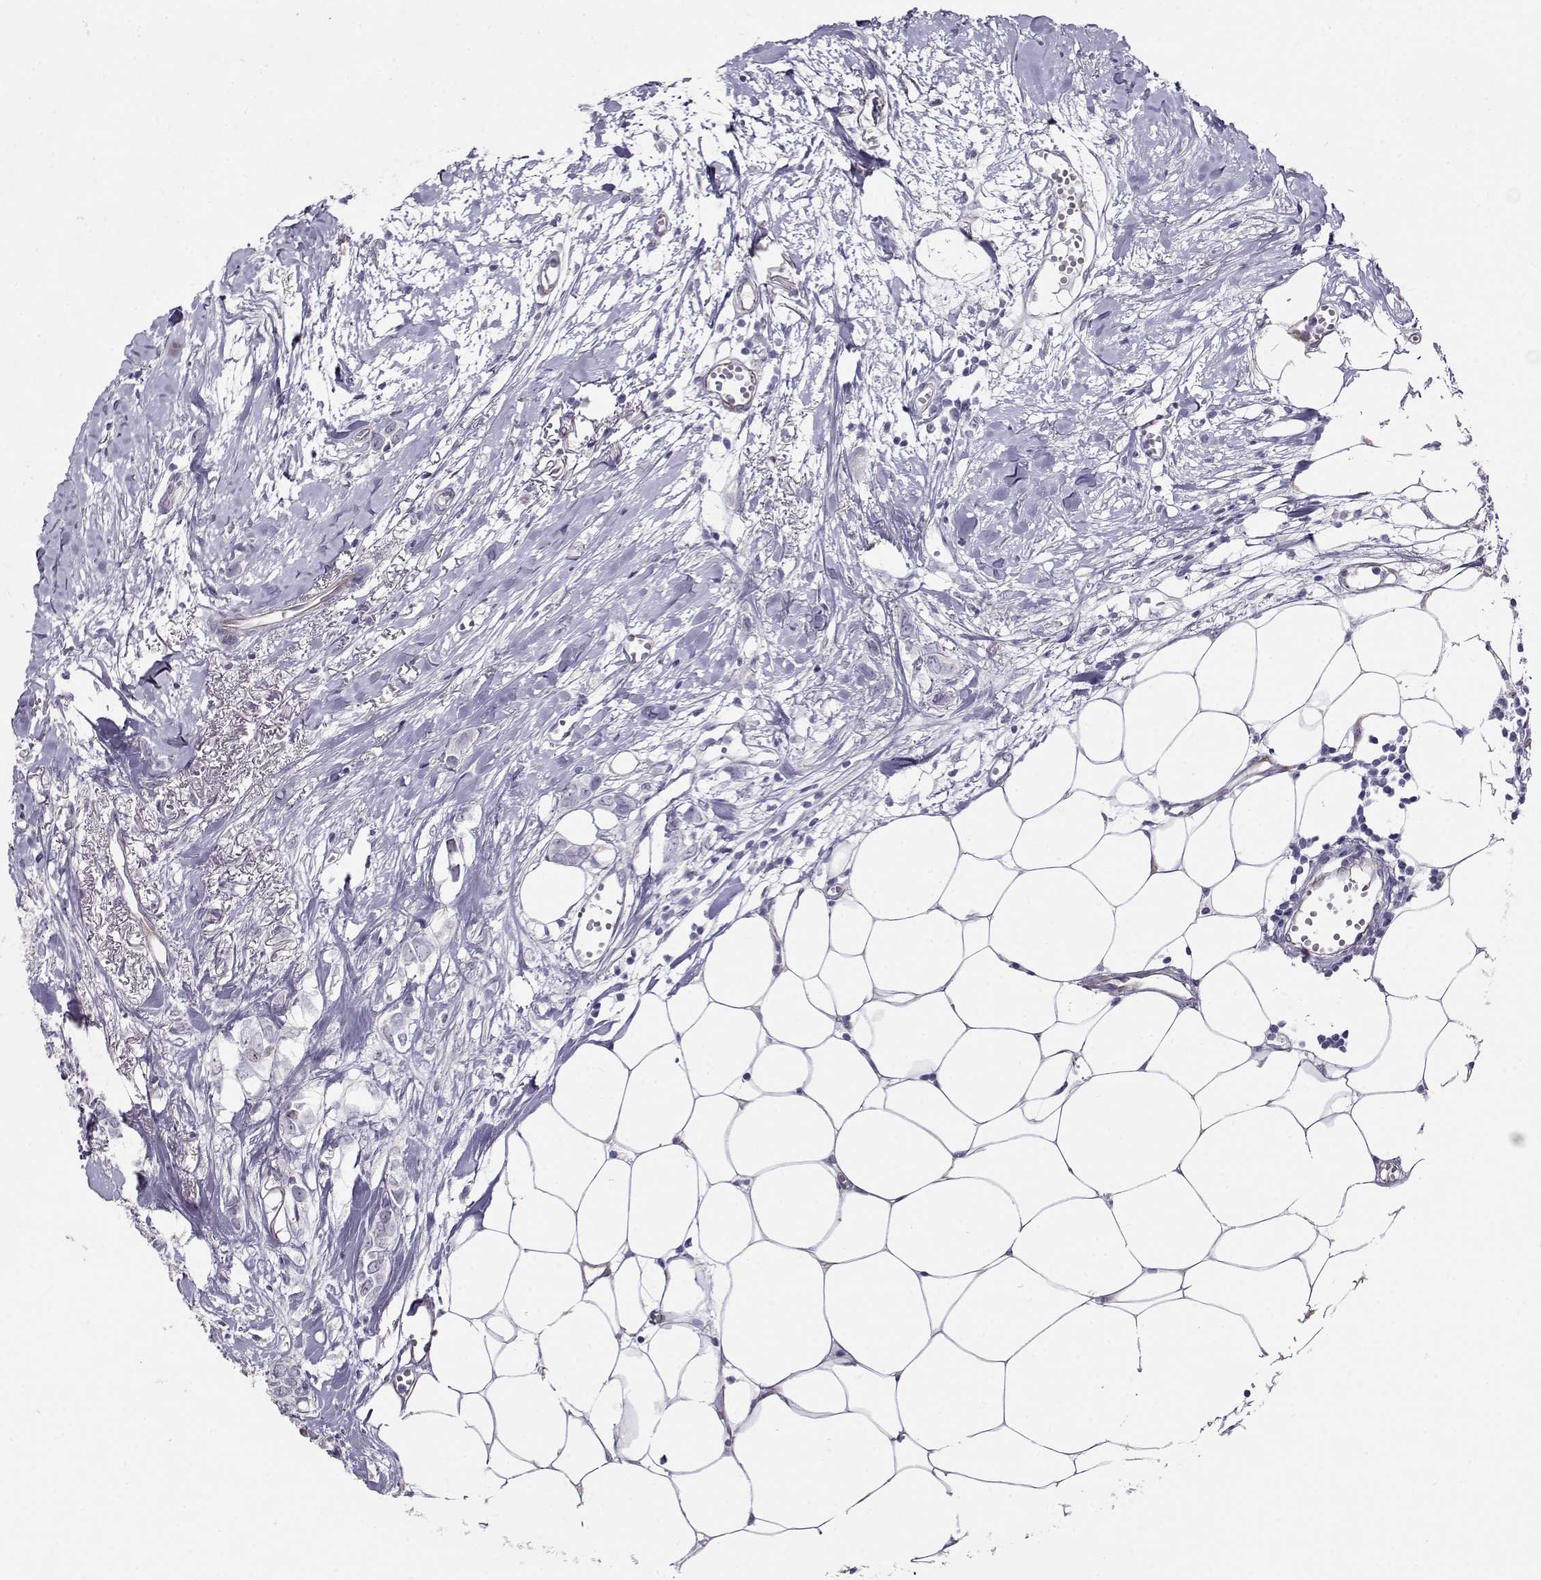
{"staining": {"intensity": "negative", "quantity": "none", "location": "none"}, "tissue": "breast cancer", "cell_type": "Tumor cells", "image_type": "cancer", "snomed": [{"axis": "morphology", "description": "Duct carcinoma"}, {"axis": "topography", "description": "Breast"}], "caption": "High power microscopy micrograph of an IHC image of invasive ductal carcinoma (breast), revealing no significant positivity in tumor cells. Nuclei are stained in blue.", "gene": "NPW", "patient": {"sex": "female", "age": 85}}